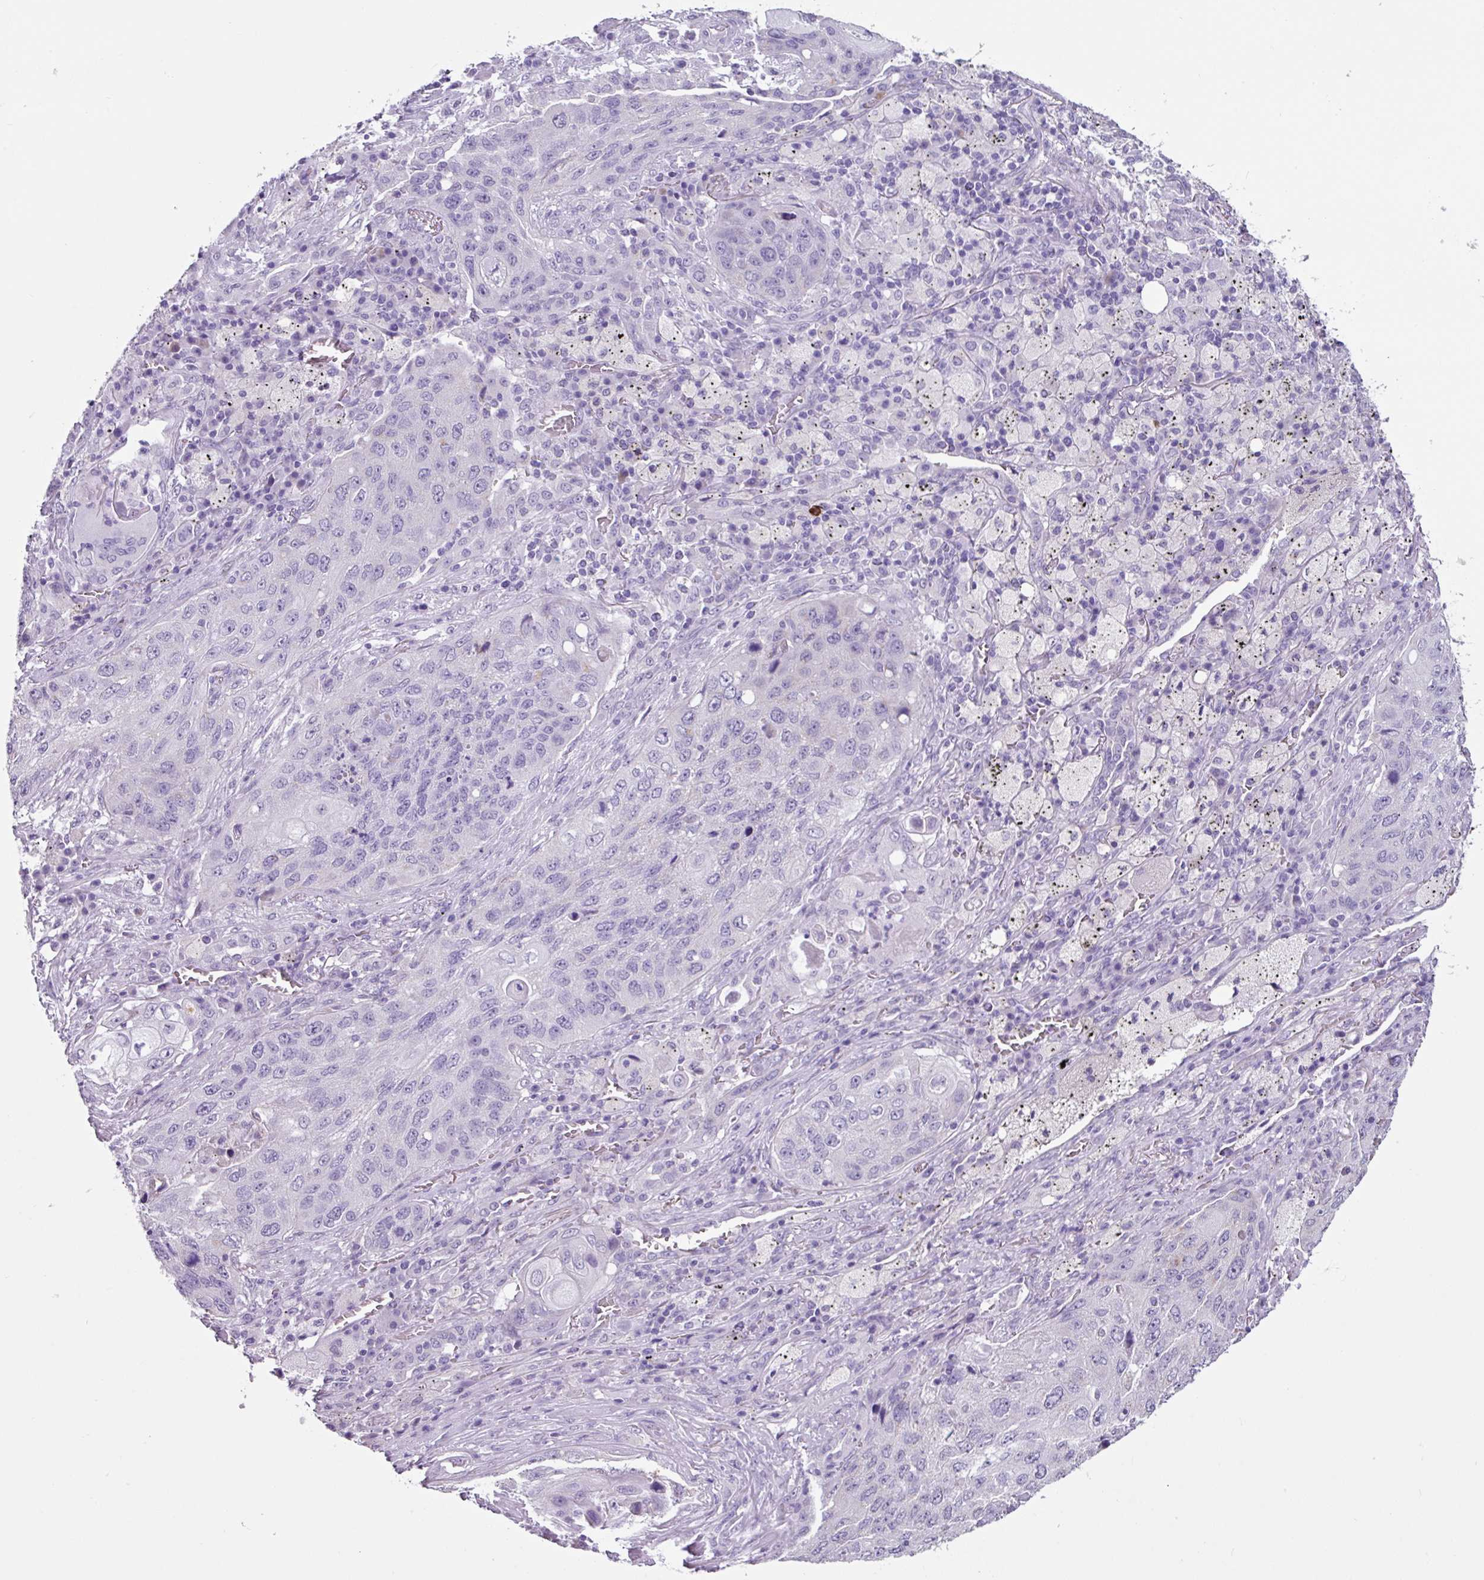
{"staining": {"intensity": "negative", "quantity": "none", "location": "none"}, "tissue": "lung cancer", "cell_type": "Tumor cells", "image_type": "cancer", "snomed": [{"axis": "morphology", "description": "Squamous cell carcinoma, NOS"}, {"axis": "topography", "description": "Lung"}], "caption": "Tumor cells are negative for protein expression in human lung cancer (squamous cell carcinoma).", "gene": "OTX1", "patient": {"sex": "female", "age": 63}}